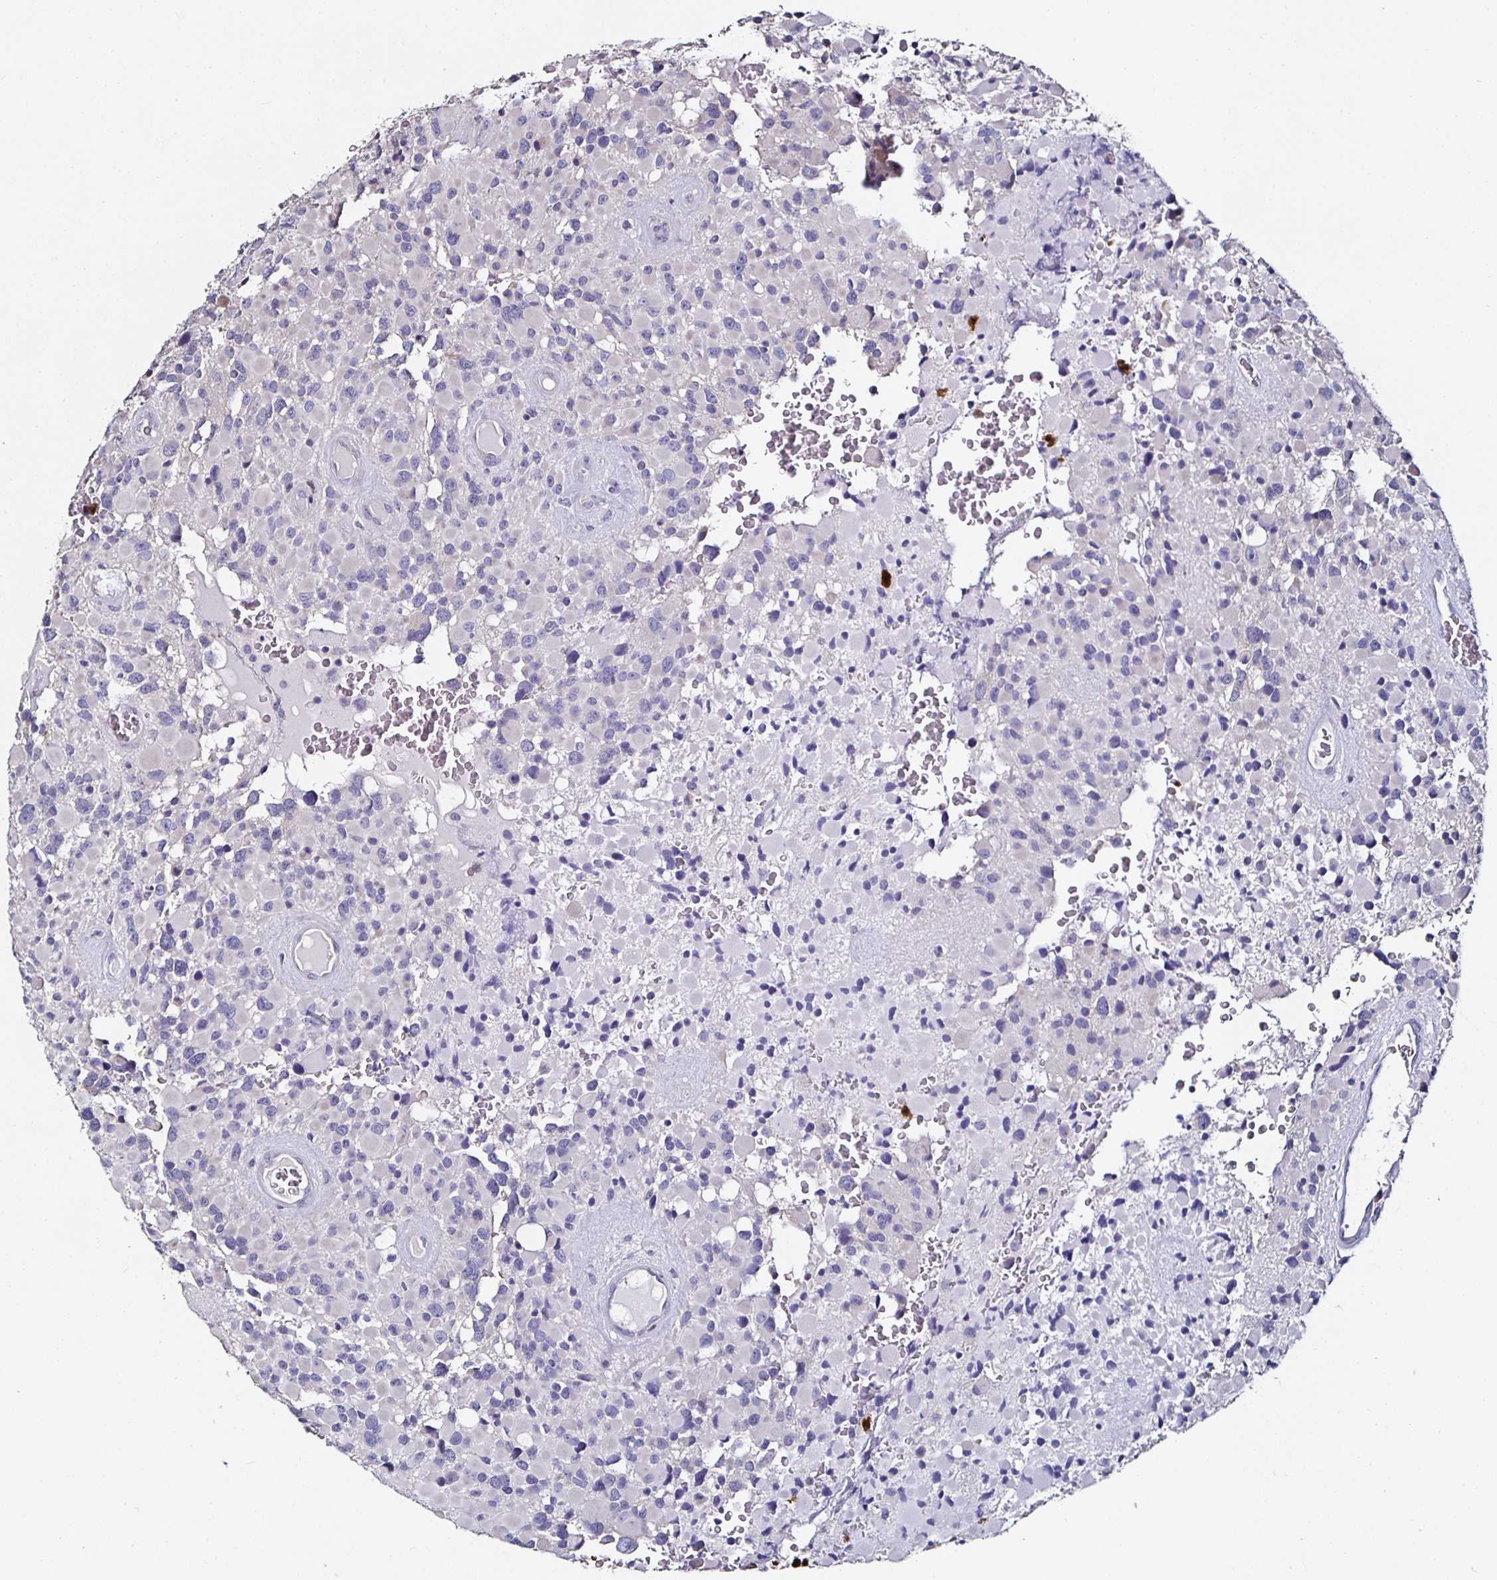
{"staining": {"intensity": "negative", "quantity": "none", "location": "none"}, "tissue": "glioma", "cell_type": "Tumor cells", "image_type": "cancer", "snomed": [{"axis": "morphology", "description": "Glioma, malignant, High grade"}, {"axis": "topography", "description": "Brain"}], "caption": "Human malignant glioma (high-grade) stained for a protein using immunohistochemistry reveals no staining in tumor cells.", "gene": "TLR4", "patient": {"sex": "female", "age": 40}}